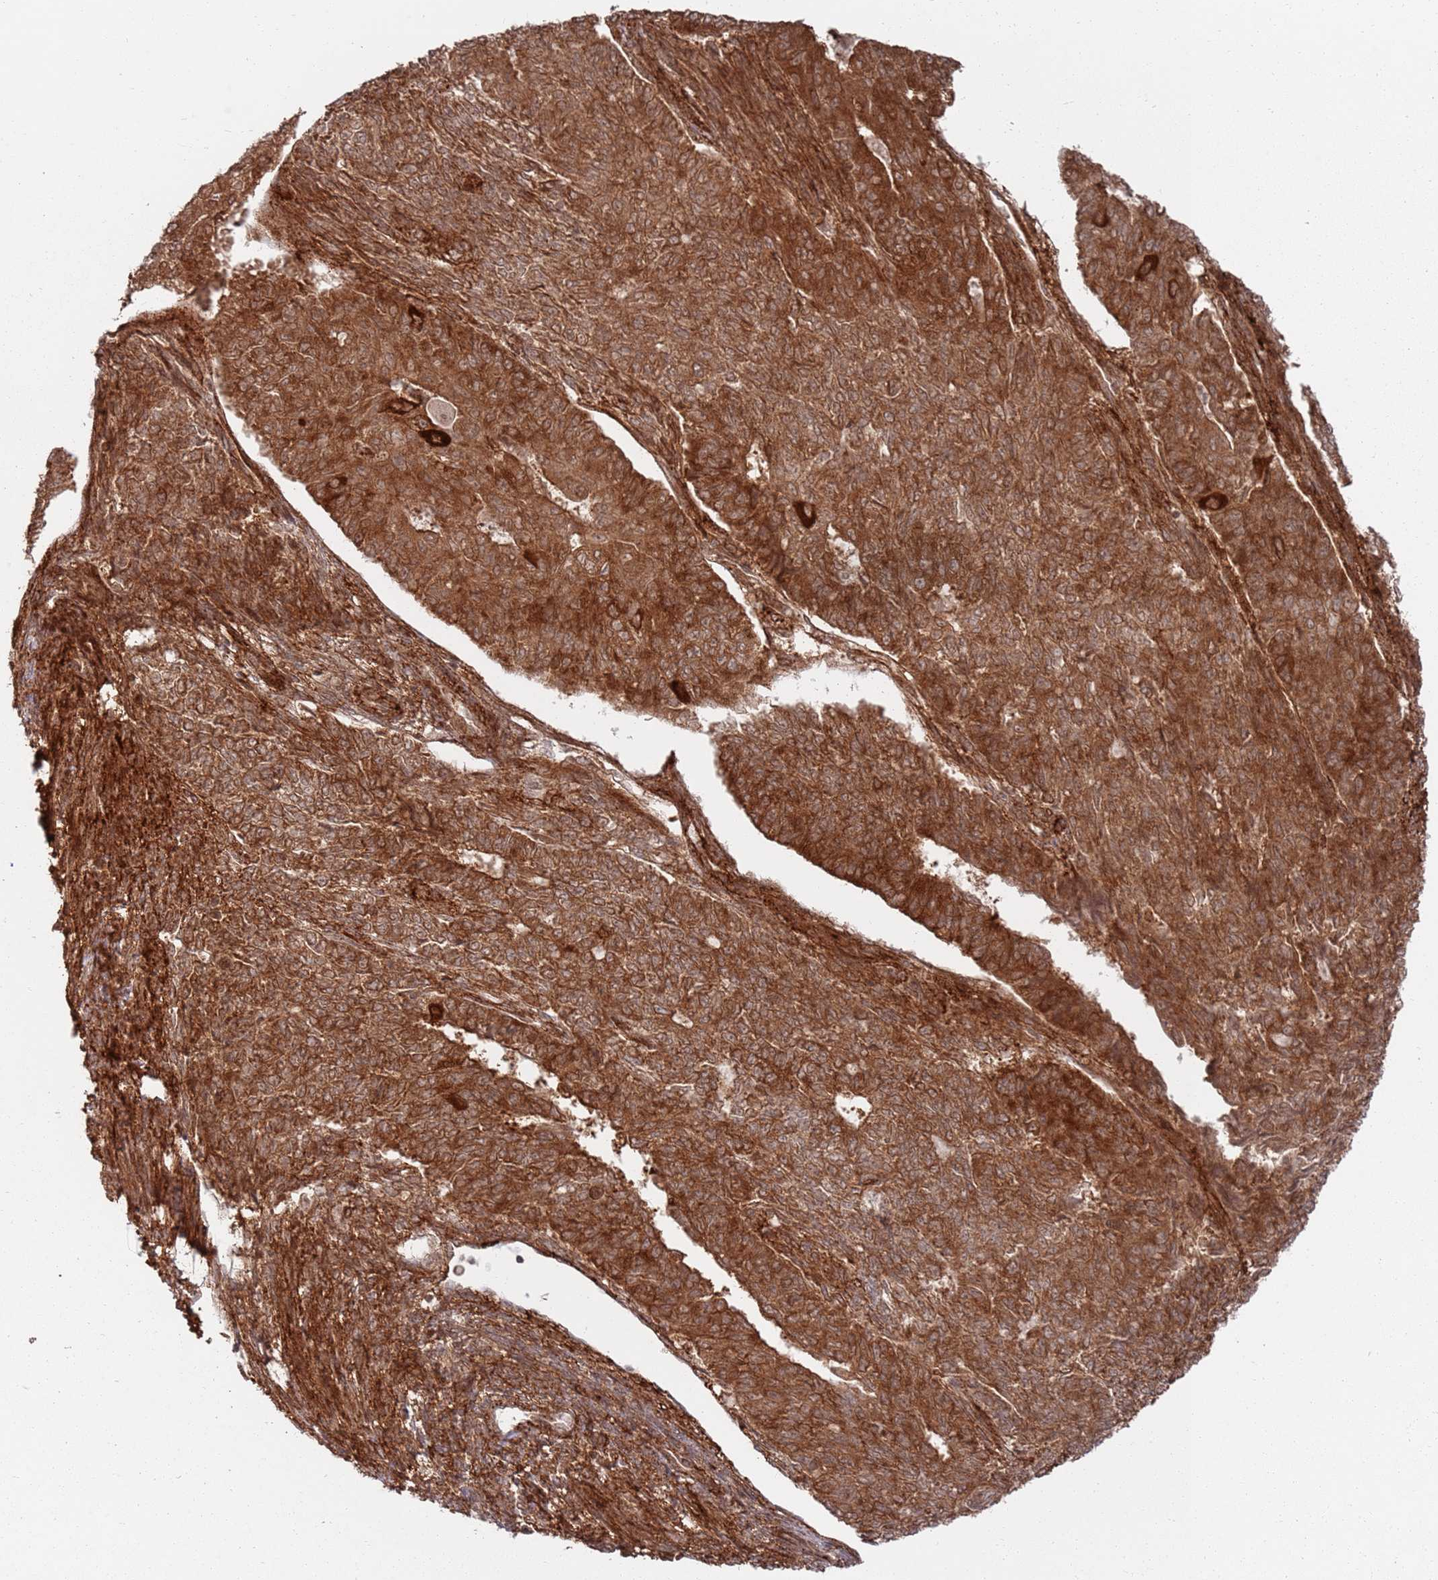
{"staining": {"intensity": "strong", "quantity": ">75%", "location": "cytoplasmic/membranous"}, "tissue": "endometrial cancer", "cell_type": "Tumor cells", "image_type": "cancer", "snomed": [{"axis": "morphology", "description": "Adenocarcinoma, NOS"}, {"axis": "topography", "description": "Endometrium"}], "caption": "A micrograph showing strong cytoplasmic/membranous staining in about >75% of tumor cells in adenocarcinoma (endometrial), as visualized by brown immunohistochemical staining.", "gene": "PIH1D1", "patient": {"sex": "female", "age": 32}}